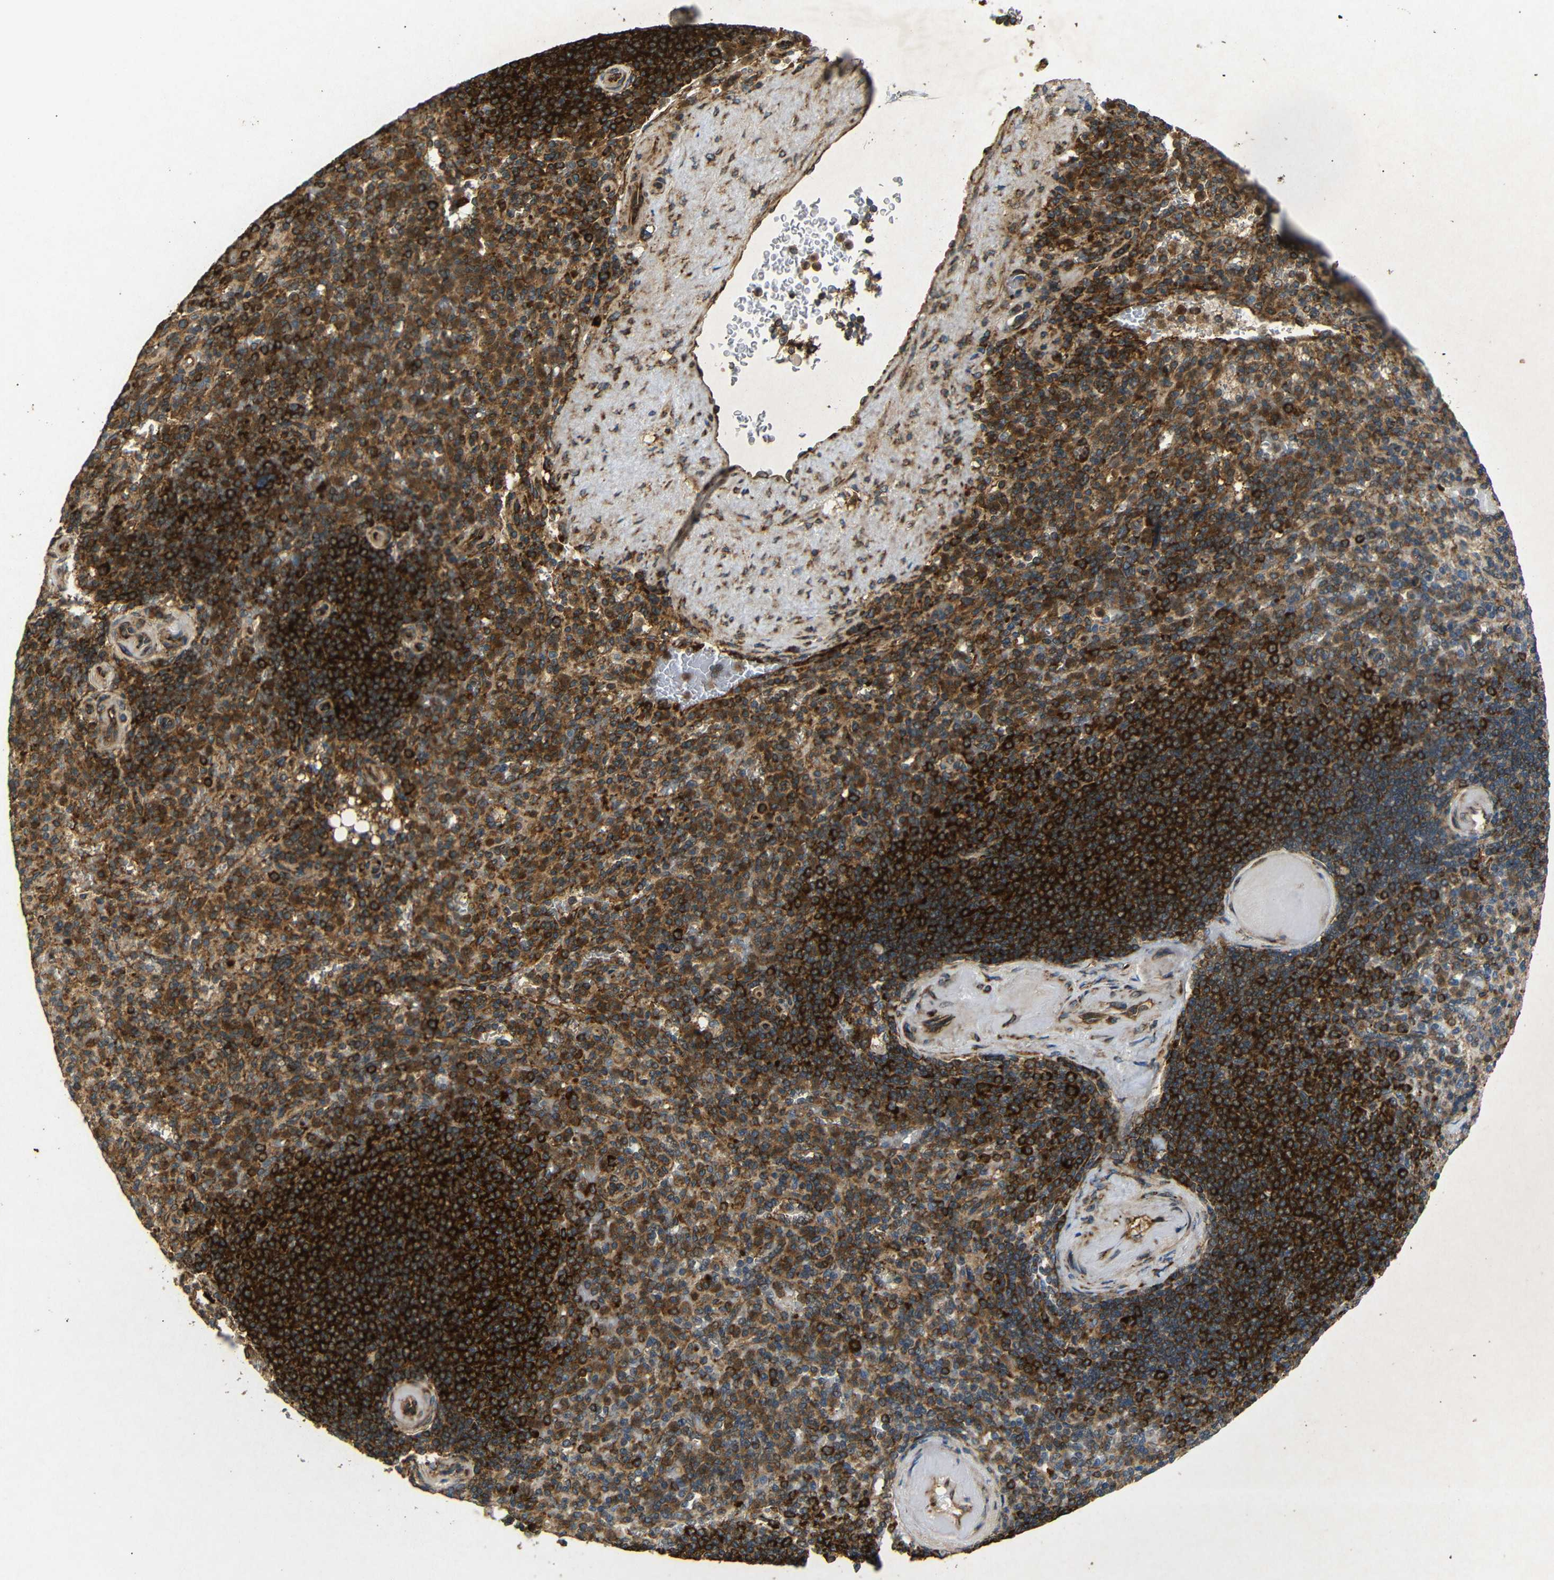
{"staining": {"intensity": "strong", "quantity": "25%-75%", "location": "cytoplasmic/membranous"}, "tissue": "spleen", "cell_type": "Cells in red pulp", "image_type": "normal", "snomed": [{"axis": "morphology", "description": "Normal tissue, NOS"}, {"axis": "topography", "description": "Spleen"}], "caption": "An immunohistochemistry micrograph of benign tissue is shown. Protein staining in brown highlights strong cytoplasmic/membranous positivity in spleen within cells in red pulp. Using DAB (brown) and hematoxylin (blue) stains, captured at high magnification using brightfield microscopy.", "gene": "BTF3", "patient": {"sex": "female", "age": 74}}